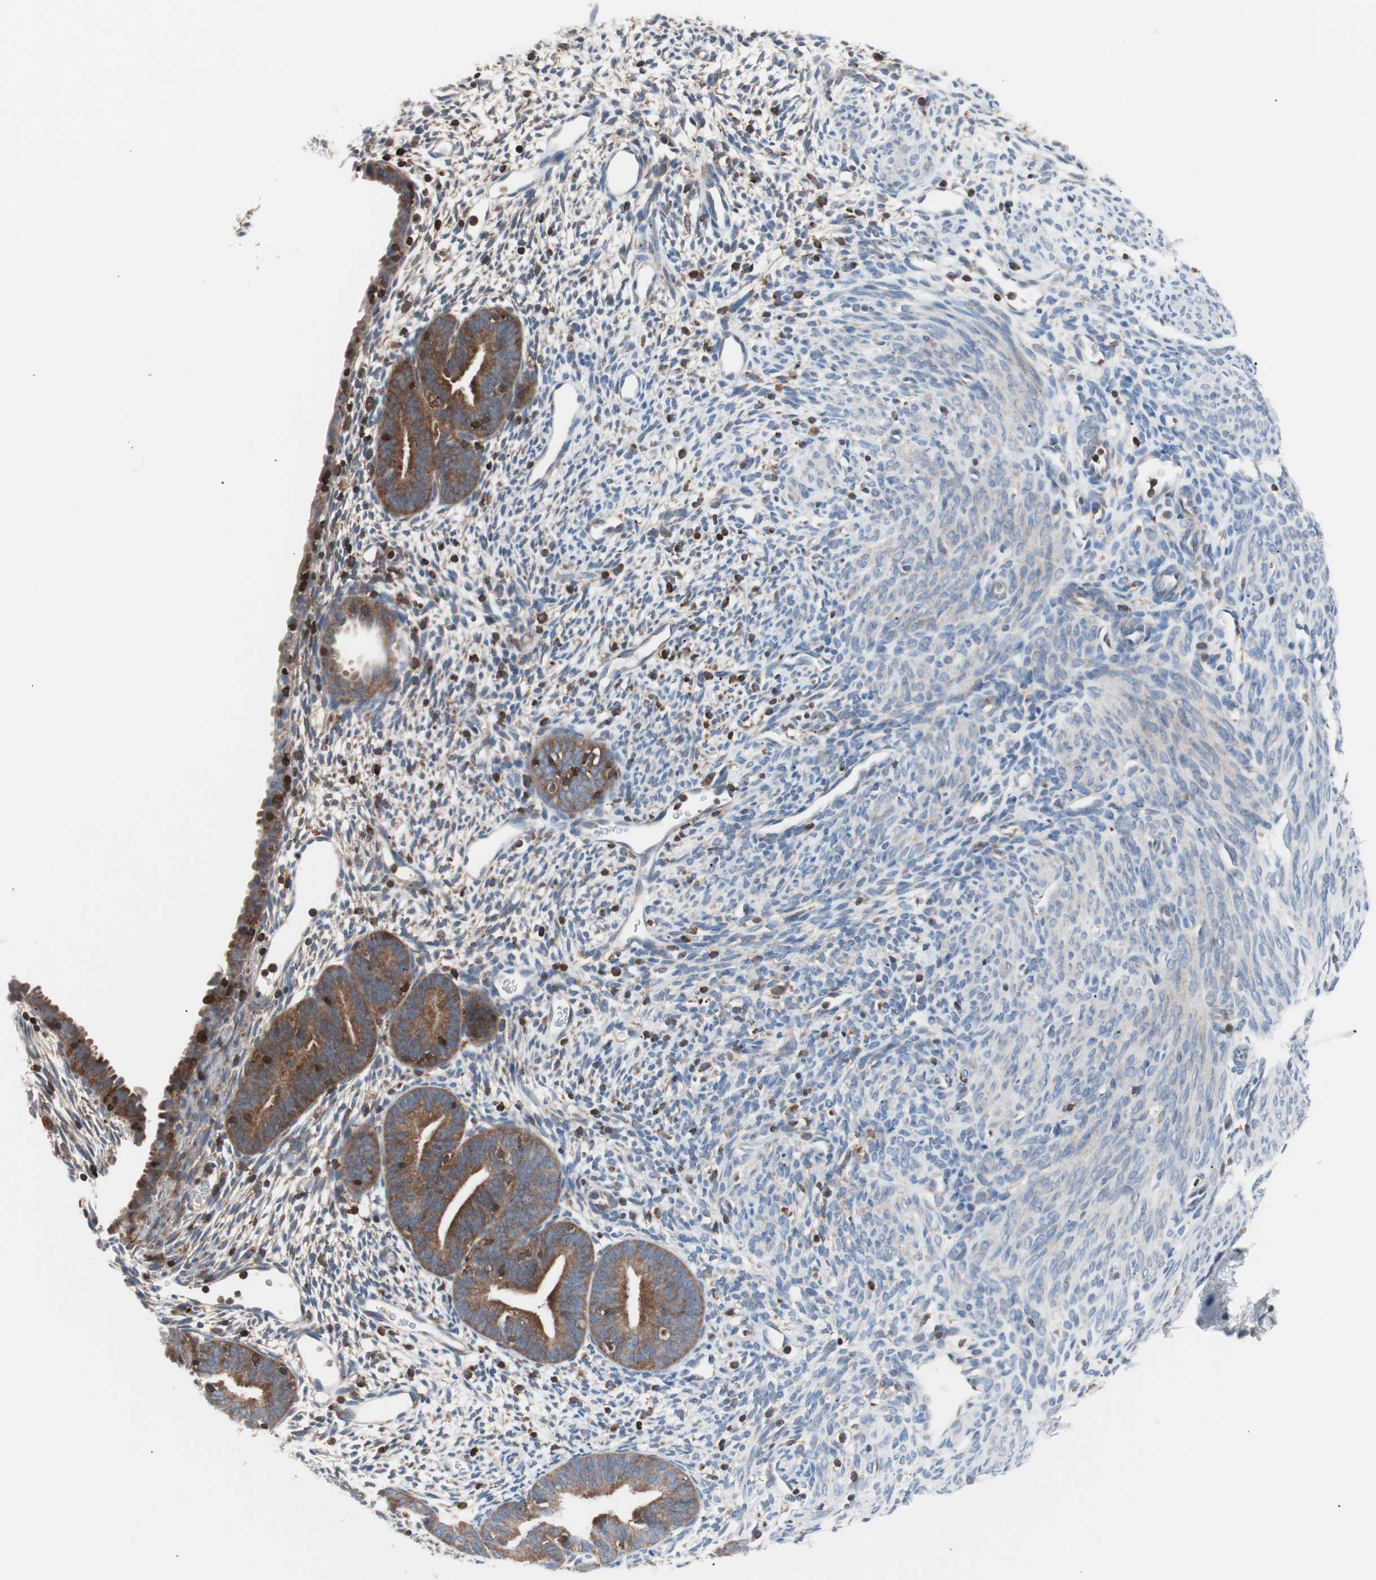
{"staining": {"intensity": "moderate", "quantity": "<25%", "location": "cytoplasmic/membranous"}, "tissue": "endometrium", "cell_type": "Cells in endometrial stroma", "image_type": "normal", "snomed": [{"axis": "morphology", "description": "Normal tissue, NOS"}, {"axis": "morphology", "description": "Atrophy, NOS"}, {"axis": "topography", "description": "Uterus"}, {"axis": "topography", "description": "Endometrium"}], "caption": "Endometrium stained with IHC exhibits moderate cytoplasmic/membranous expression in about <25% of cells in endometrial stroma.", "gene": "PIK3R1", "patient": {"sex": "female", "age": 68}}